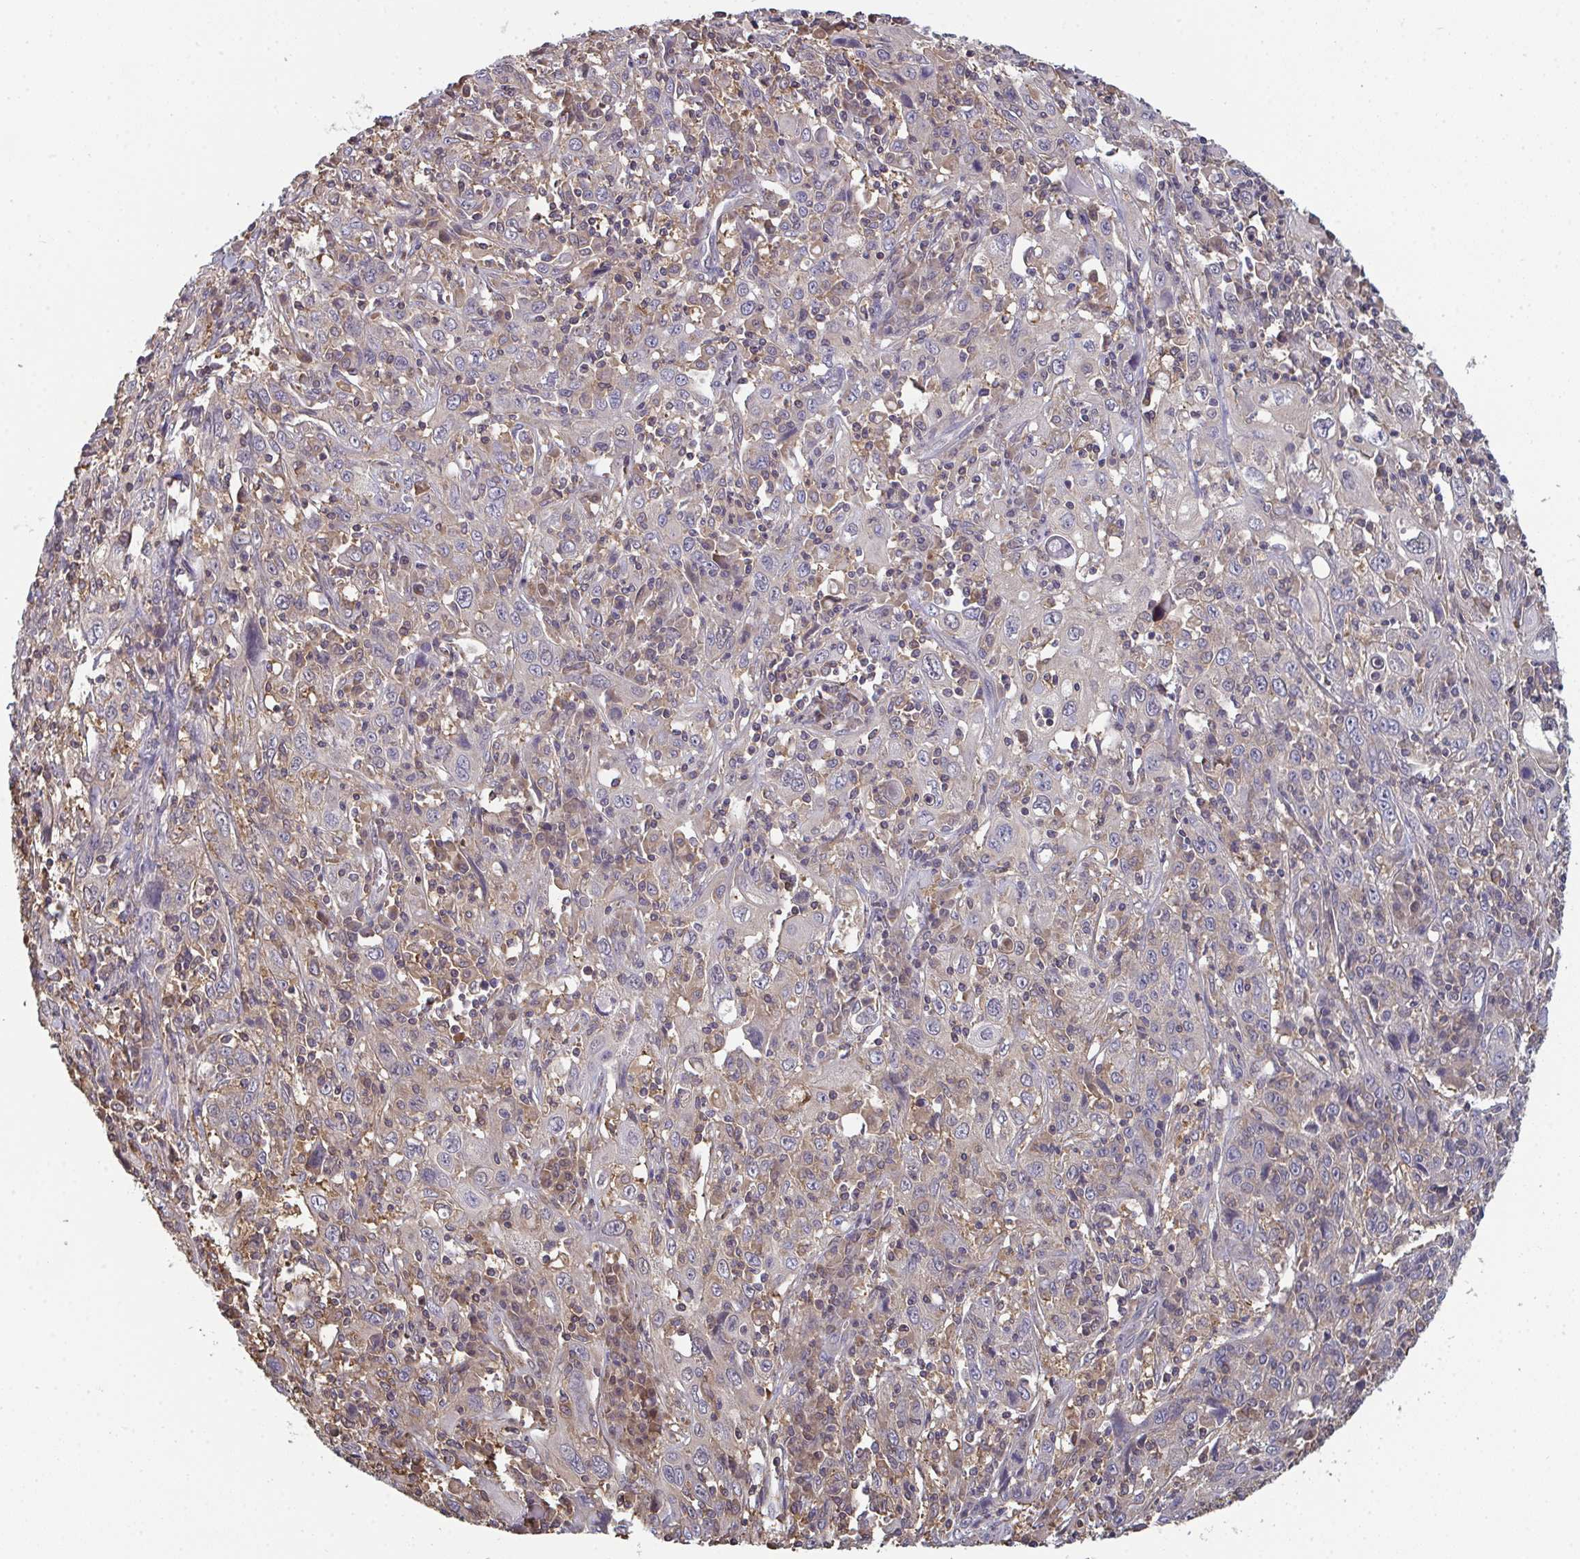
{"staining": {"intensity": "negative", "quantity": "none", "location": "none"}, "tissue": "cervical cancer", "cell_type": "Tumor cells", "image_type": "cancer", "snomed": [{"axis": "morphology", "description": "Squamous cell carcinoma, NOS"}, {"axis": "topography", "description": "Cervix"}], "caption": "A high-resolution micrograph shows immunohistochemistry (IHC) staining of cervical cancer, which reveals no significant staining in tumor cells.", "gene": "TTC9C", "patient": {"sex": "female", "age": 46}}